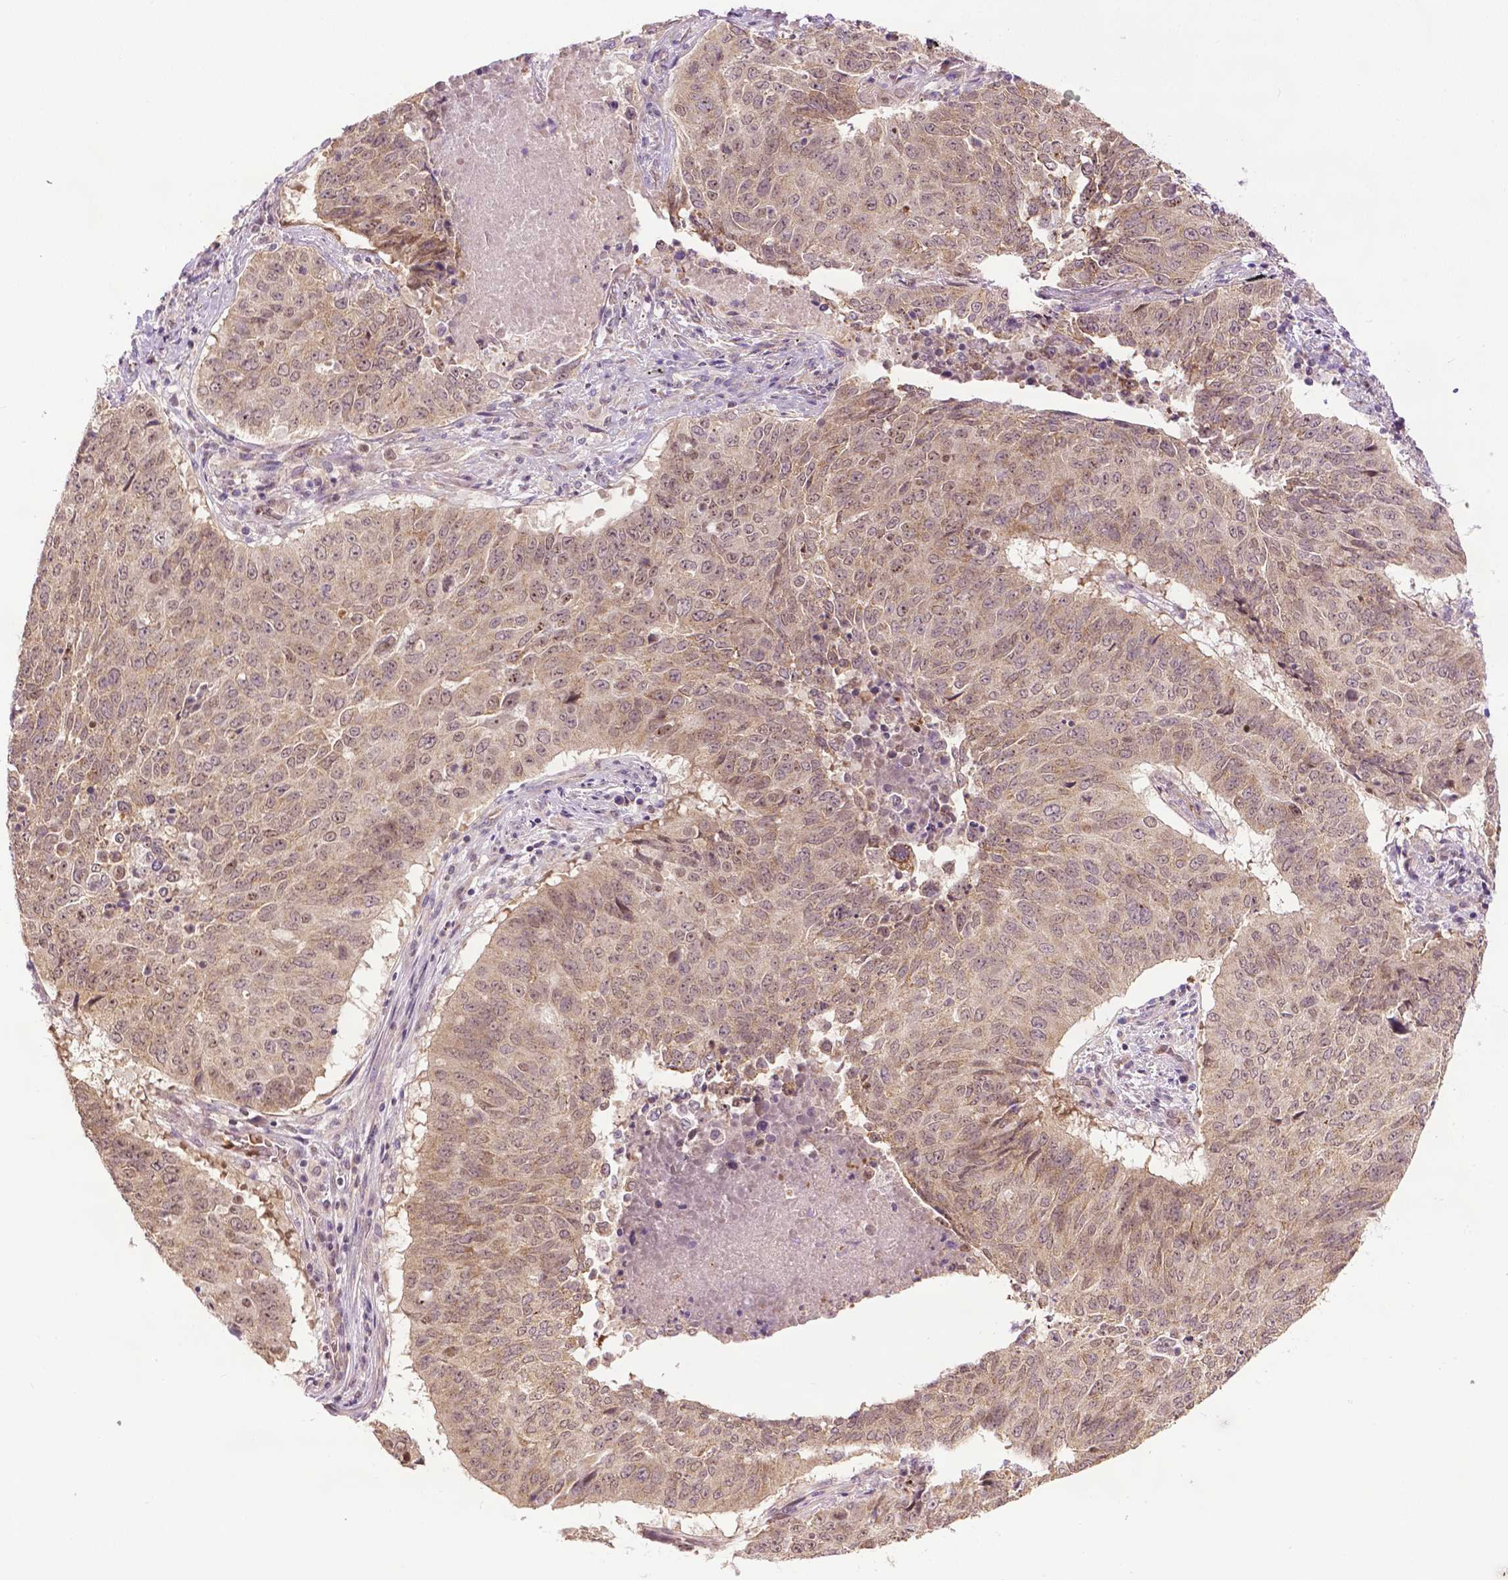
{"staining": {"intensity": "weak", "quantity": ">75%", "location": "cytoplasmic/membranous,nuclear"}, "tissue": "lung cancer", "cell_type": "Tumor cells", "image_type": "cancer", "snomed": [{"axis": "morphology", "description": "Normal tissue, NOS"}, {"axis": "morphology", "description": "Squamous cell carcinoma, NOS"}, {"axis": "topography", "description": "Bronchus"}, {"axis": "topography", "description": "Lung"}], "caption": "Immunohistochemical staining of squamous cell carcinoma (lung) shows weak cytoplasmic/membranous and nuclear protein expression in approximately >75% of tumor cells.", "gene": "ZNF41", "patient": {"sex": "male", "age": 64}}